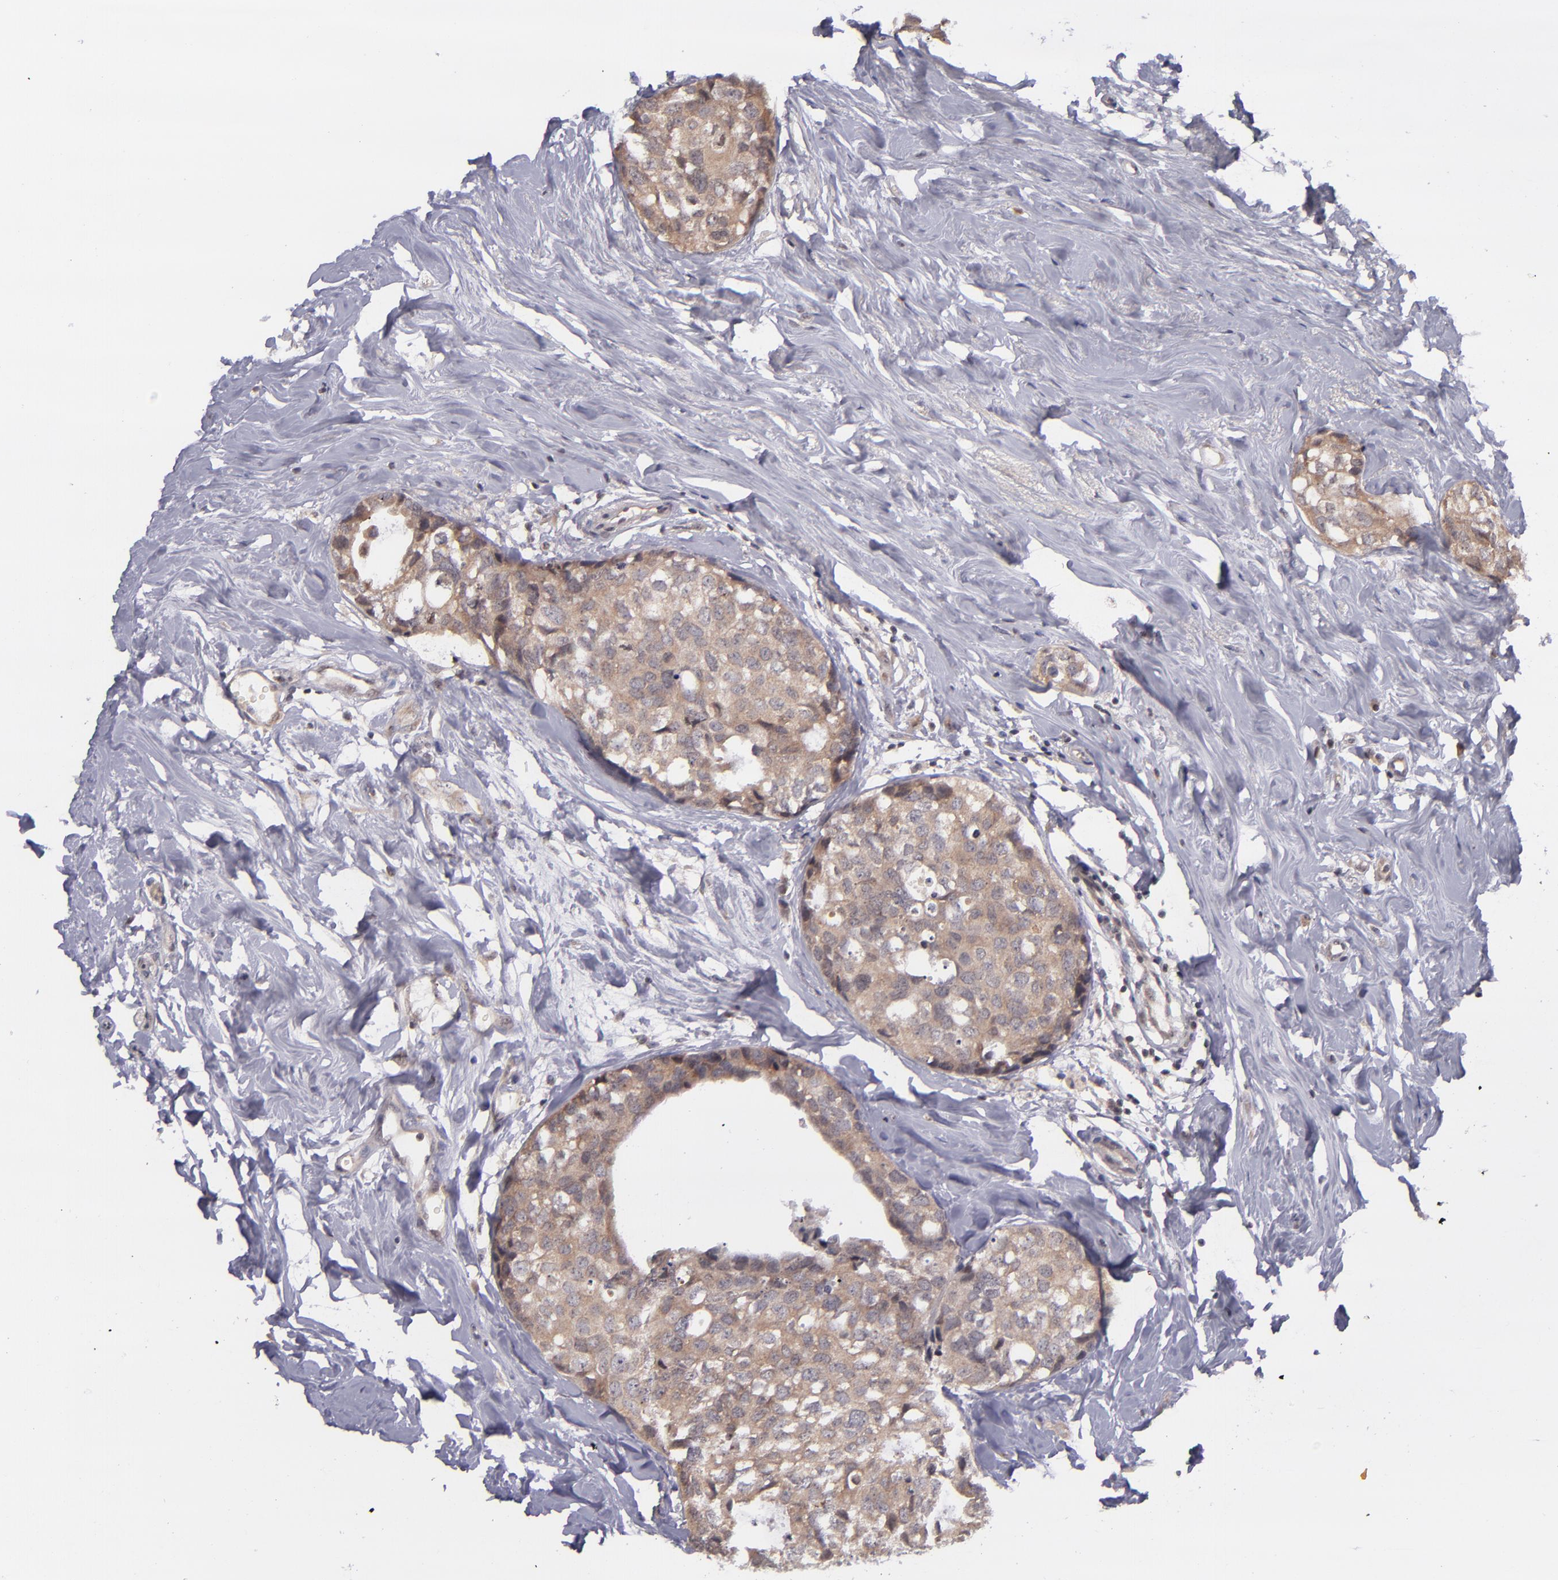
{"staining": {"intensity": "moderate", "quantity": ">75%", "location": "cytoplasmic/membranous"}, "tissue": "breast cancer", "cell_type": "Tumor cells", "image_type": "cancer", "snomed": [{"axis": "morphology", "description": "Normal tissue, NOS"}, {"axis": "morphology", "description": "Duct carcinoma"}, {"axis": "topography", "description": "Breast"}], "caption": "Immunohistochemistry (IHC) image of breast cancer (invasive ductal carcinoma) stained for a protein (brown), which demonstrates medium levels of moderate cytoplasmic/membranous expression in approximately >75% of tumor cells.", "gene": "TSC2", "patient": {"sex": "female", "age": 50}}